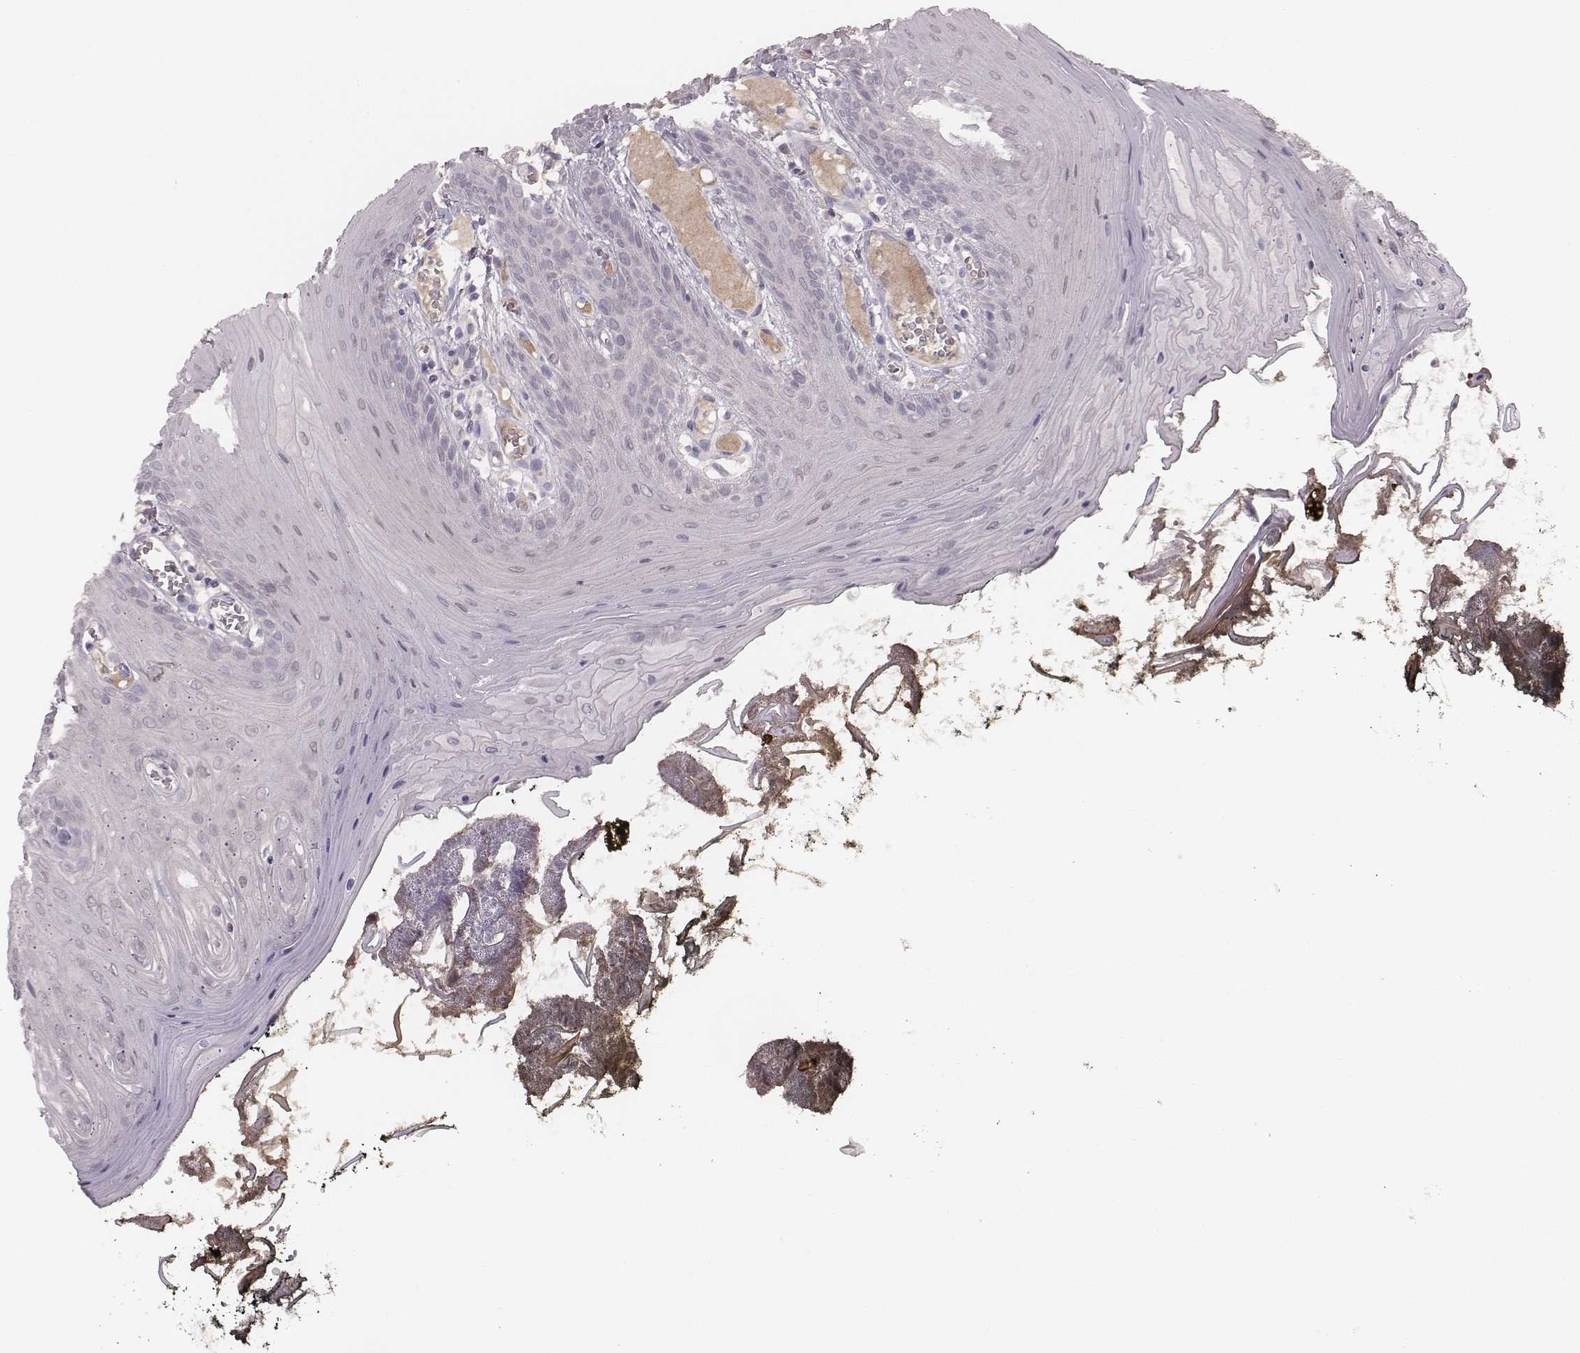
{"staining": {"intensity": "negative", "quantity": "none", "location": "none"}, "tissue": "oral mucosa", "cell_type": "Squamous epithelial cells", "image_type": "normal", "snomed": [{"axis": "morphology", "description": "Normal tissue, NOS"}, {"axis": "topography", "description": "Oral tissue"}], "caption": "The image shows no significant staining in squamous epithelial cells of oral mucosa. (Stains: DAB (3,3'-diaminobenzidine) immunohistochemistry with hematoxylin counter stain, Microscopy: brightfield microscopy at high magnification).", "gene": "LY6K", "patient": {"sex": "male", "age": 9}}